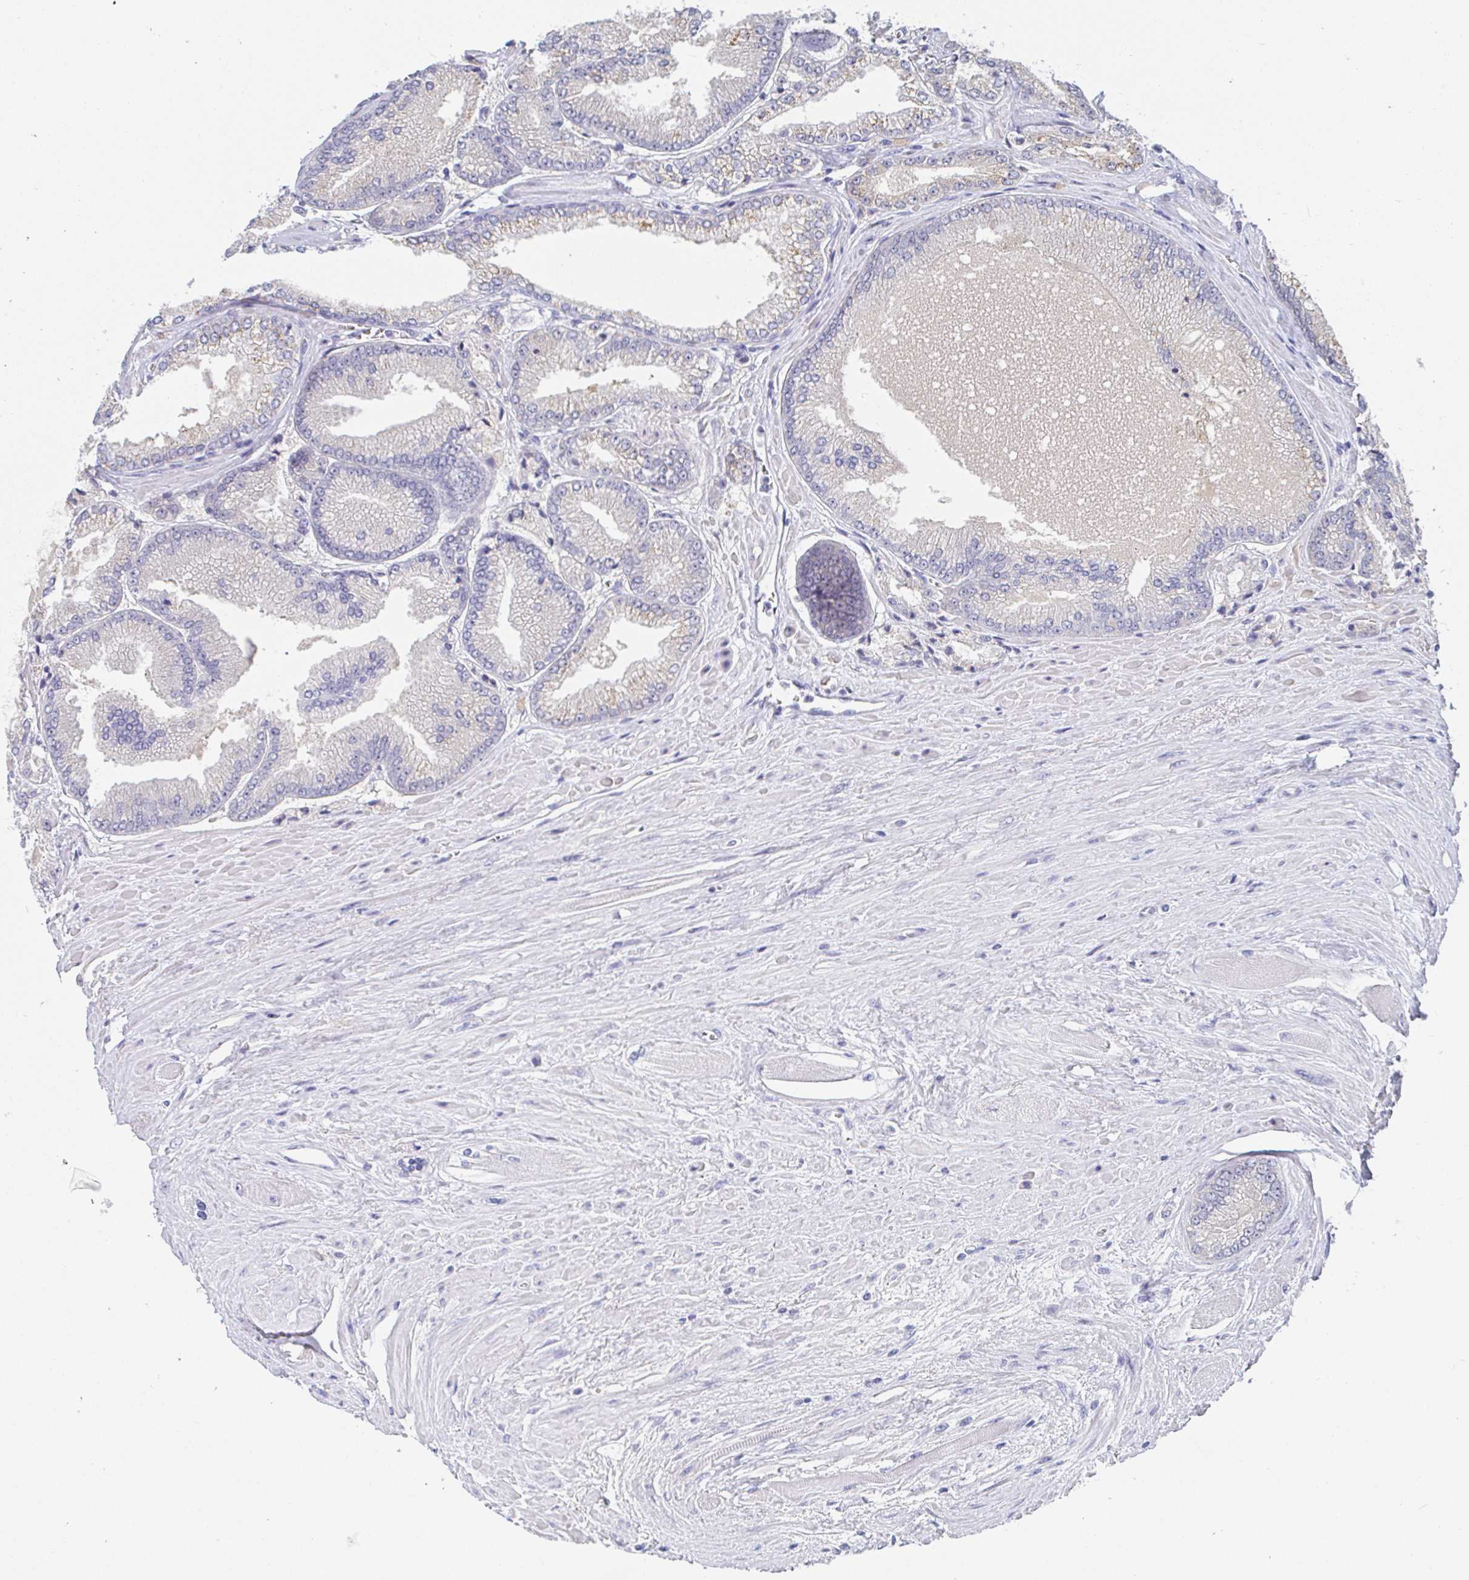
{"staining": {"intensity": "weak", "quantity": "<25%", "location": "cytoplasmic/membranous"}, "tissue": "prostate cancer", "cell_type": "Tumor cells", "image_type": "cancer", "snomed": [{"axis": "morphology", "description": "Adenocarcinoma, Low grade"}, {"axis": "topography", "description": "Prostate"}], "caption": "Immunohistochemistry micrograph of human low-grade adenocarcinoma (prostate) stained for a protein (brown), which exhibits no expression in tumor cells.", "gene": "PDE6B", "patient": {"sex": "male", "age": 67}}